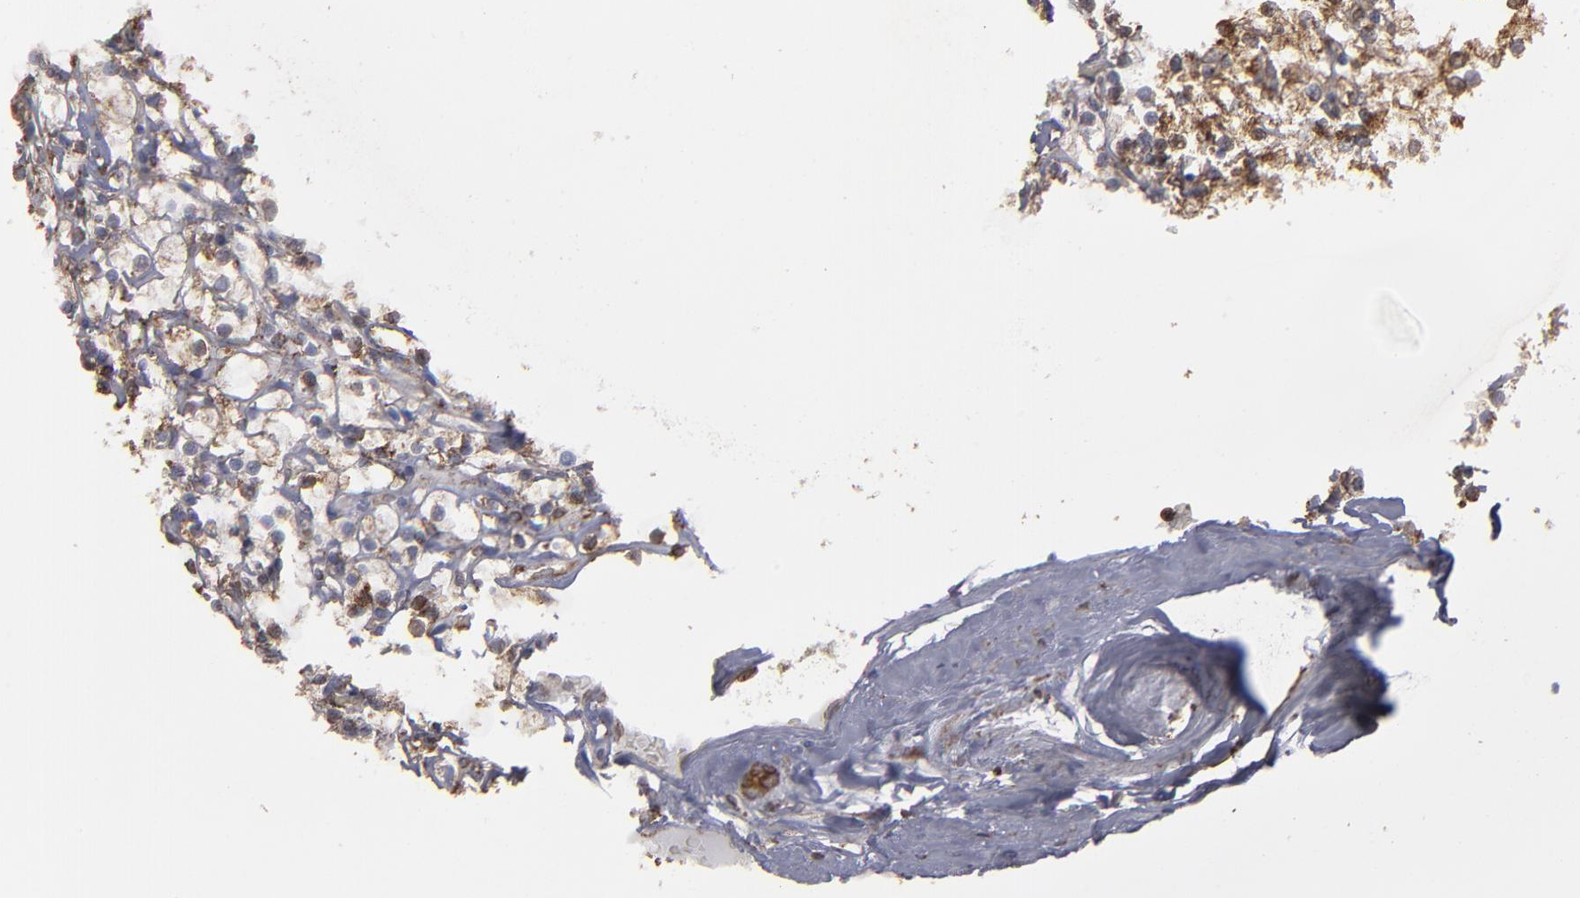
{"staining": {"intensity": "moderate", "quantity": ">75%", "location": "cytoplasmic/membranous"}, "tissue": "renal cancer", "cell_type": "Tumor cells", "image_type": "cancer", "snomed": [{"axis": "morphology", "description": "Adenocarcinoma, NOS"}, {"axis": "topography", "description": "Kidney"}], "caption": "The histopathology image displays immunohistochemical staining of adenocarcinoma (renal). There is moderate cytoplasmic/membranous positivity is seen in approximately >75% of tumor cells.", "gene": "ERLIN2", "patient": {"sex": "female", "age": 73}}